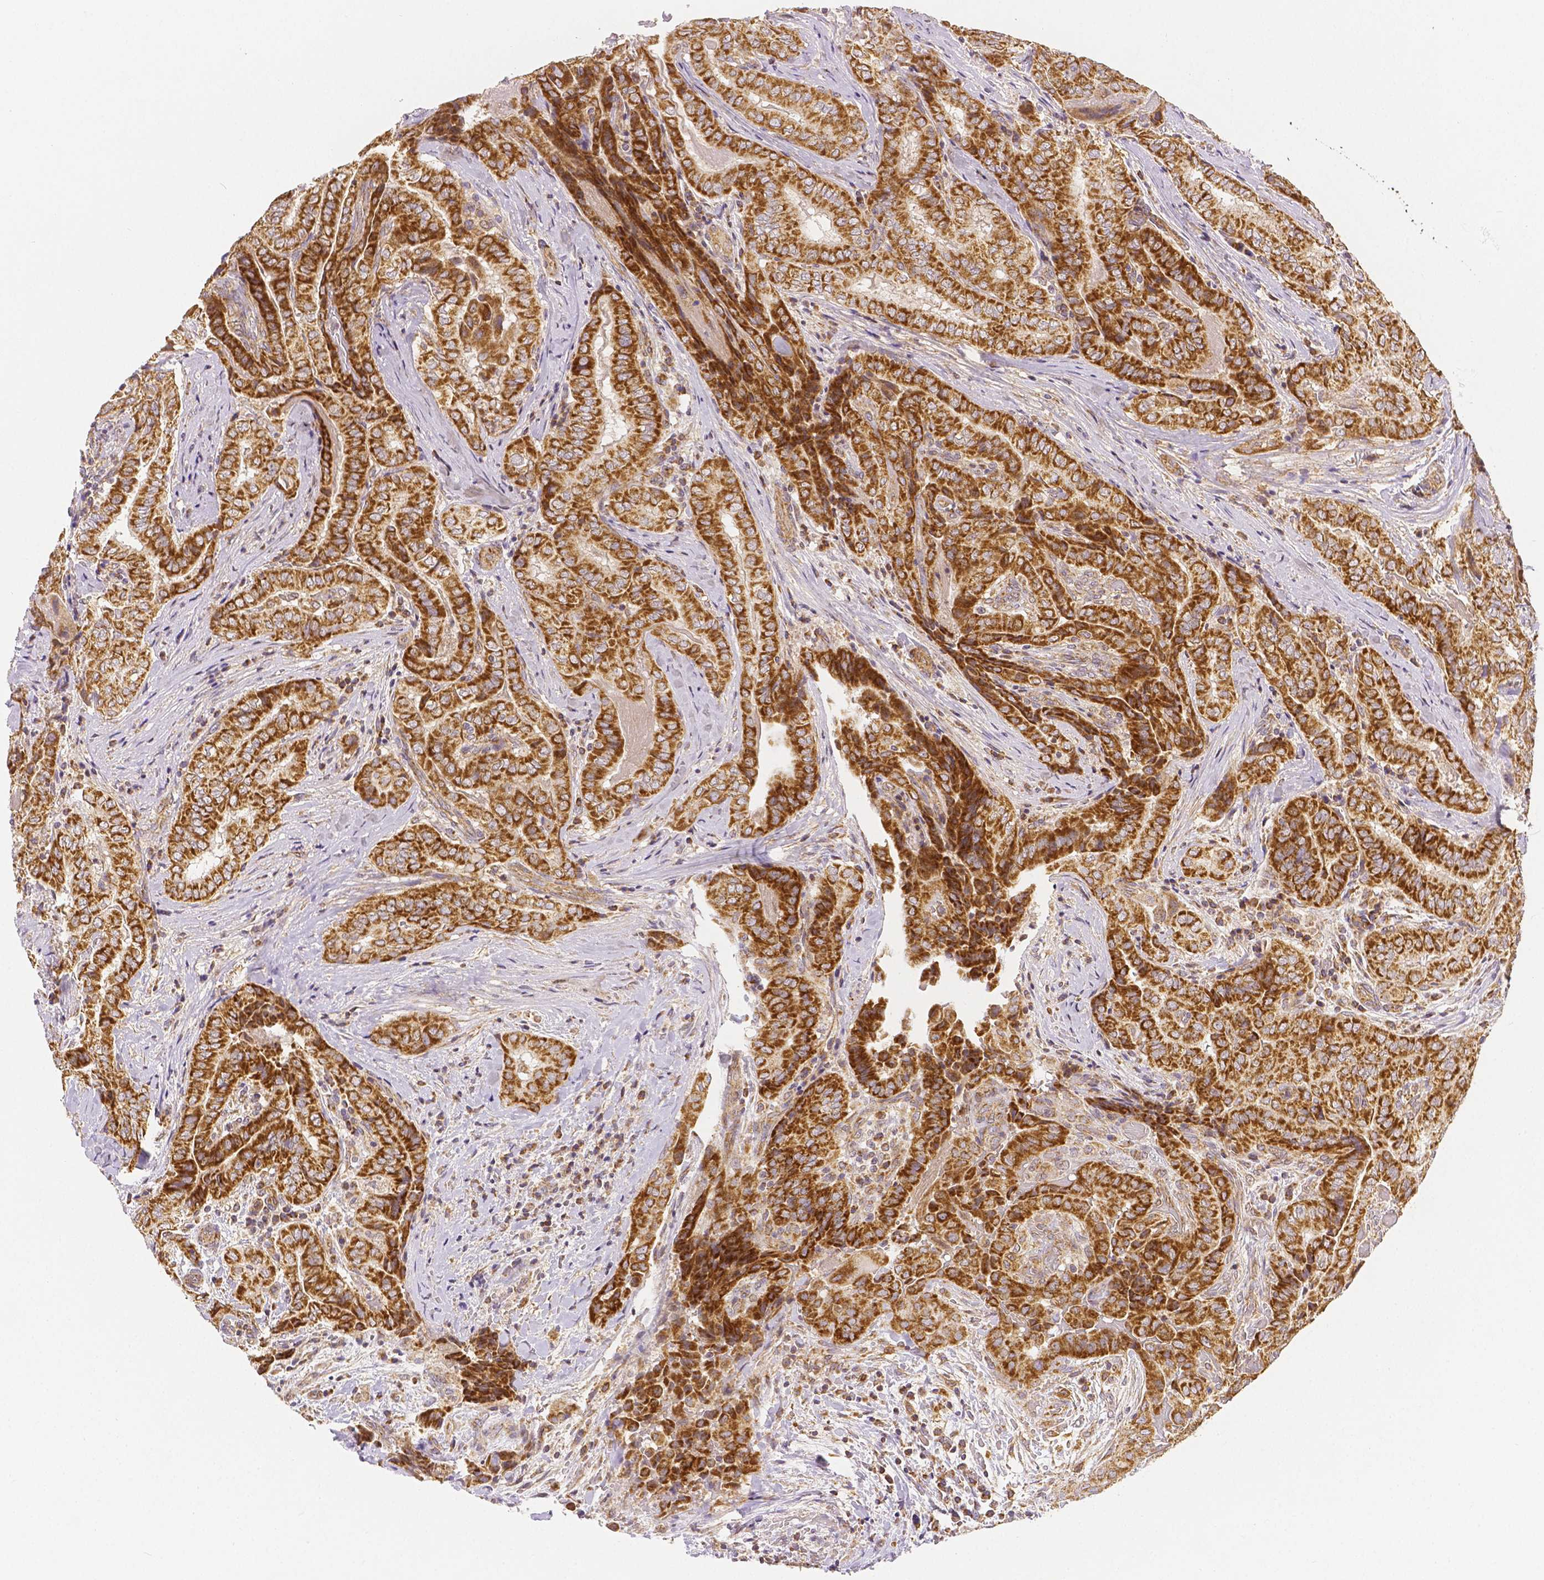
{"staining": {"intensity": "strong", "quantity": ">75%", "location": "cytoplasmic/membranous"}, "tissue": "thyroid cancer", "cell_type": "Tumor cells", "image_type": "cancer", "snomed": [{"axis": "morphology", "description": "Papillary adenocarcinoma, NOS"}, {"axis": "topography", "description": "Thyroid gland"}], "caption": "Immunohistochemistry (IHC) of papillary adenocarcinoma (thyroid) exhibits high levels of strong cytoplasmic/membranous expression in about >75% of tumor cells.", "gene": "RHOT1", "patient": {"sex": "female", "age": 61}}